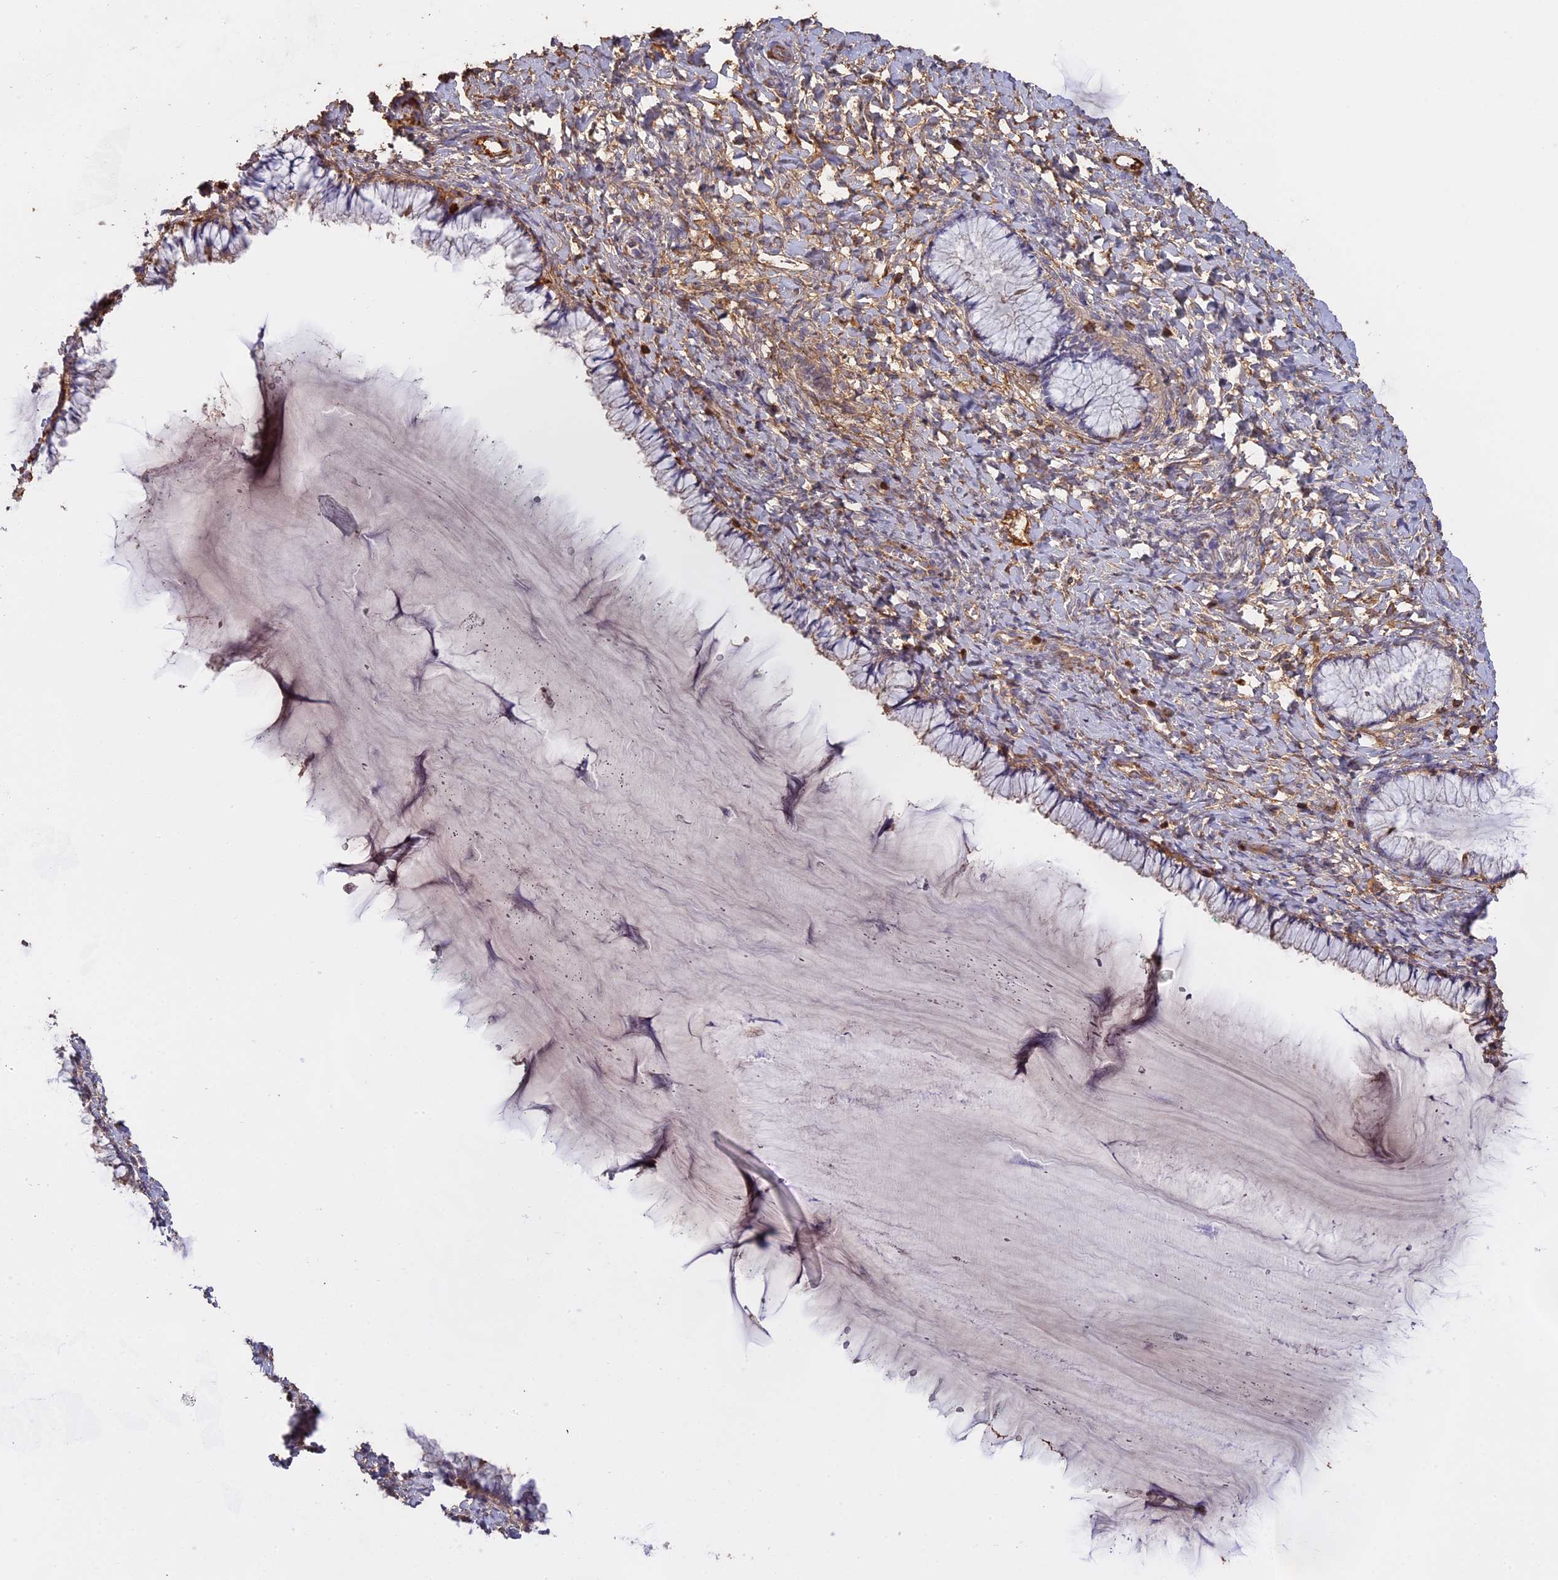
{"staining": {"intensity": "negative", "quantity": "none", "location": "none"}, "tissue": "cervix", "cell_type": "Glandular cells", "image_type": "normal", "snomed": [{"axis": "morphology", "description": "Normal tissue, NOS"}, {"axis": "morphology", "description": "Adenocarcinoma, NOS"}, {"axis": "topography", "description": "Cervix"}], "caption": "This is an immunohistochemistry micrograph of benign cervix. There is no staining in glandular cells.", "gene": "CFAP119", "patient": {"sex": "female", "age": 29}}